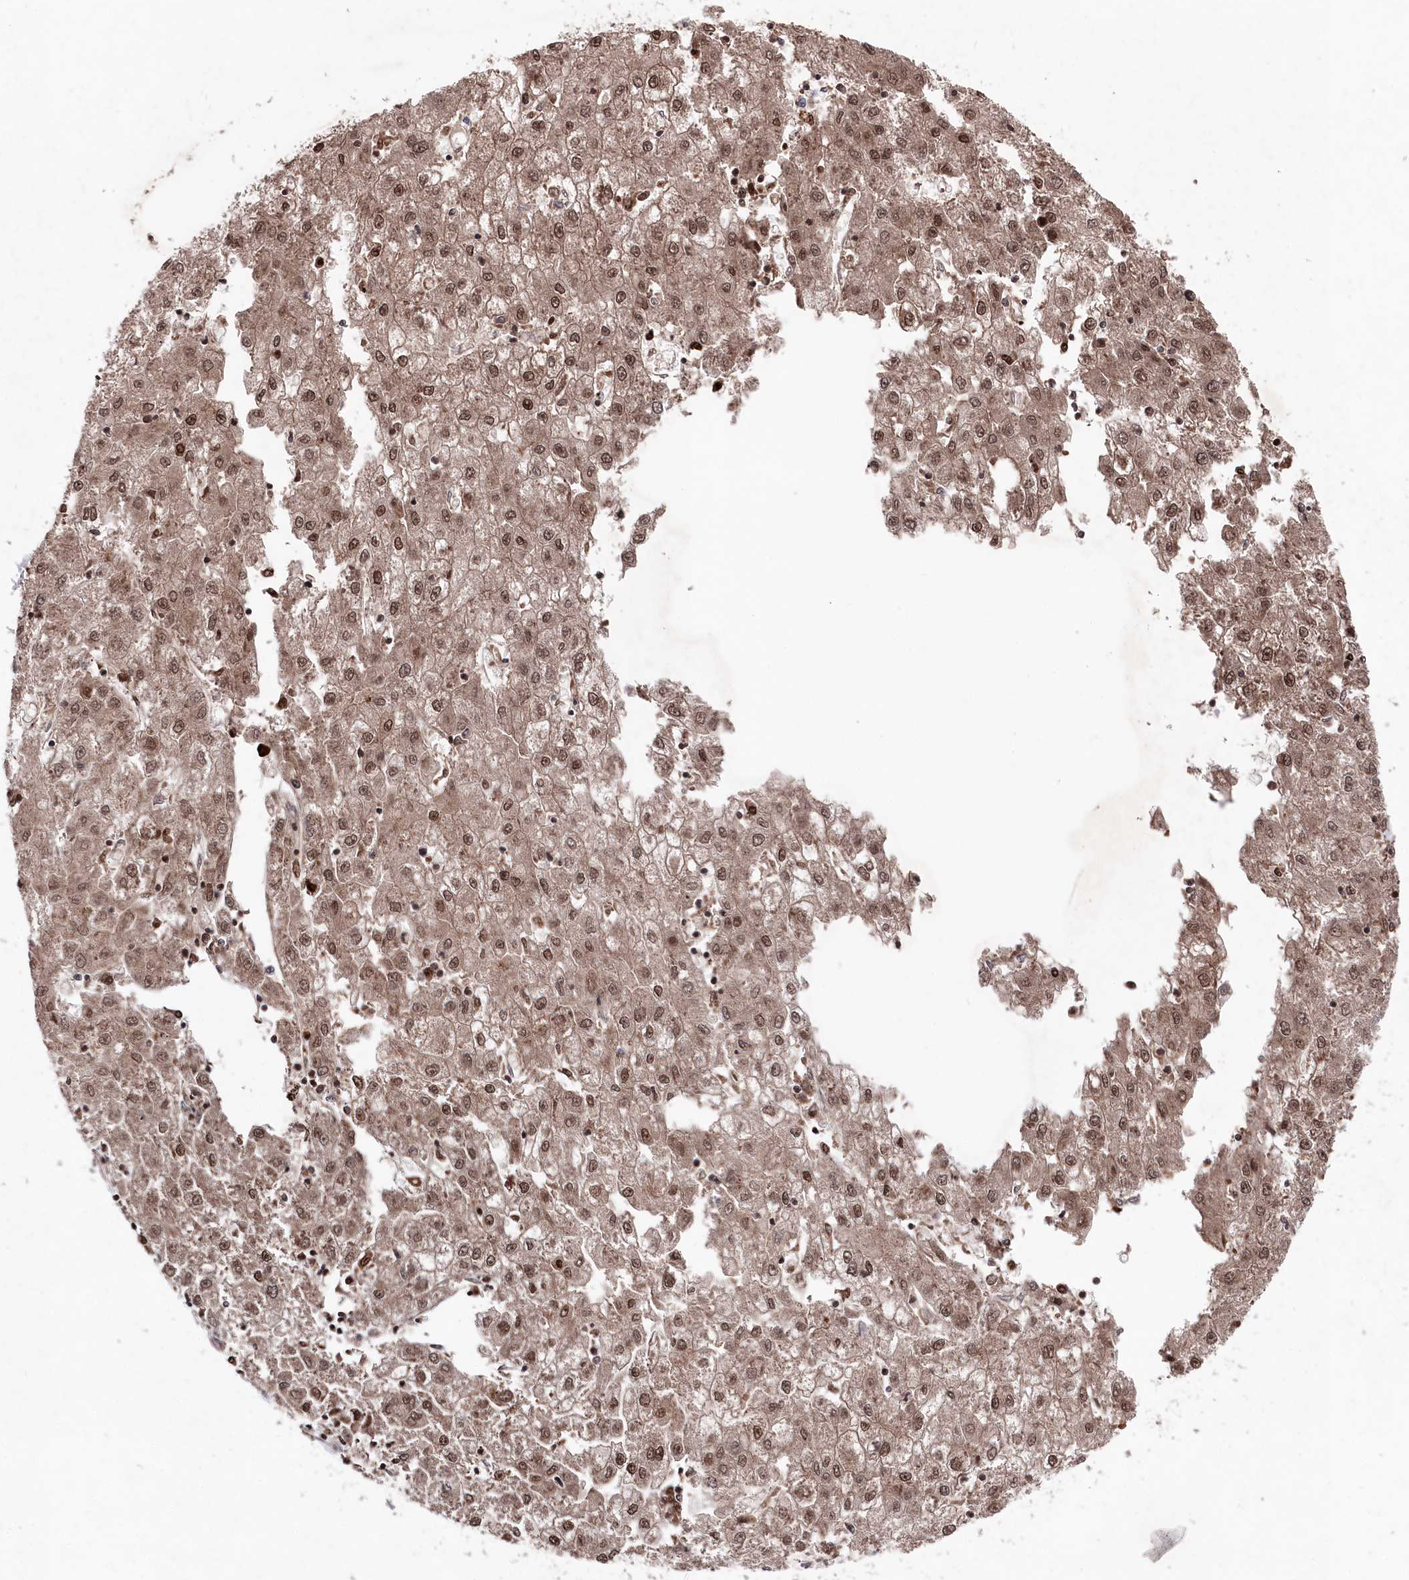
{"staining": {"intensity": "moderate", "quantity": ">75%", "location": "nuclear"}, "tissue": "liver cancer", "cell_type": "Tumor cells", "image_type": "cancer", "snomed": [{"axis": "morphology", "description": "Carcinoma, Hepatocellular, NOS"}, {"axis": "topography", "description": "Liver"}], "caption": "Approximately >75% of tumor cells in liver cancer (hepatocellular carcinoma) reveal moderate nuclear protein staining as visualized by brown immunohistochemical staining.", "gene": "BORCS7", "patient": {"sex": "male", "age": 72}}